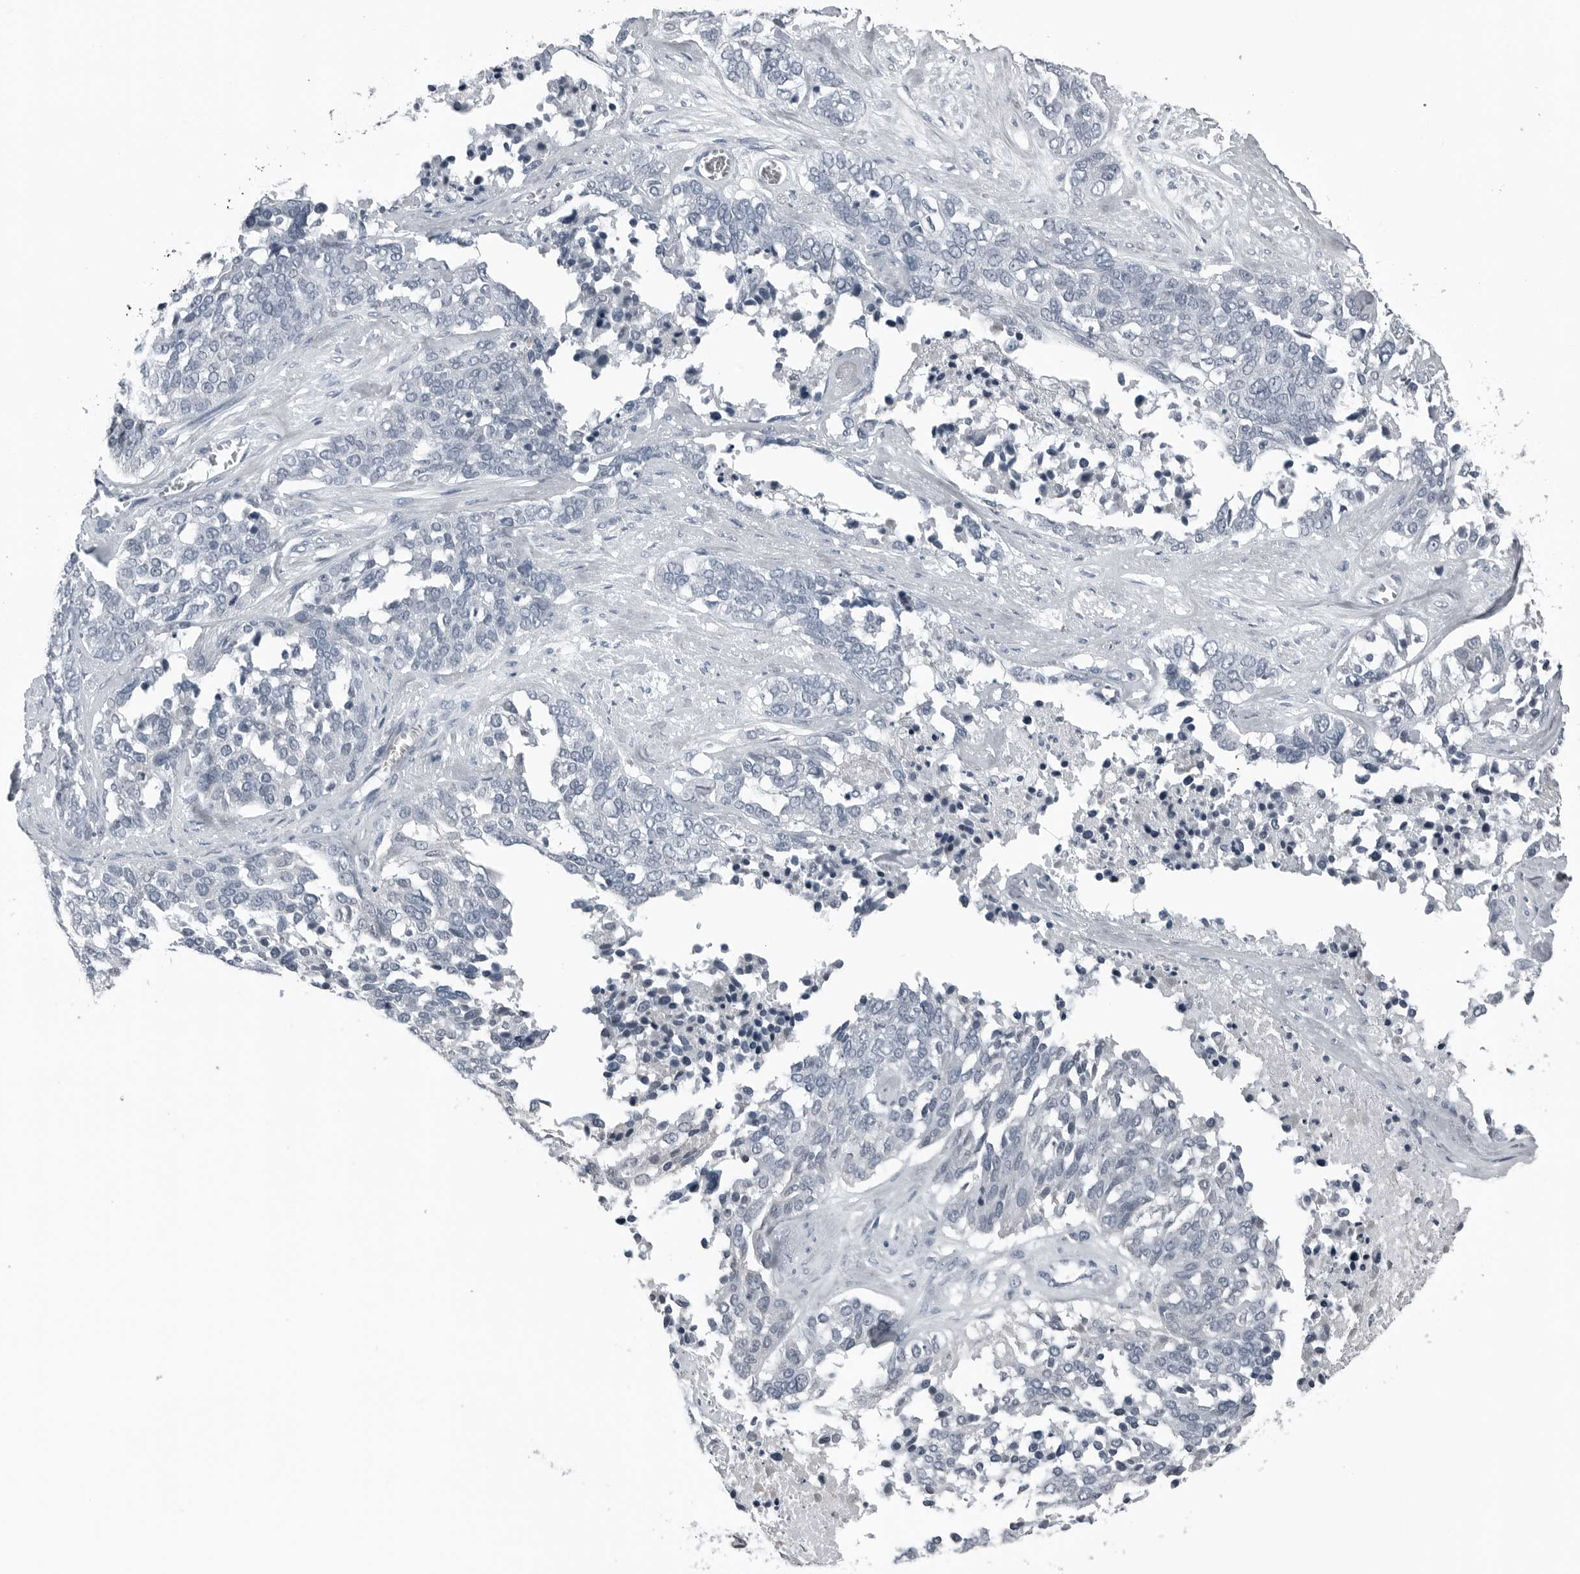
{"staining": {"intensity": "negative", "quantity": "none", "location": "none"}, "tissue": "ovarian cancer", "cell_type": "Tumor cells", "image_type": "cancer", "snomed": [{"axis": "morphology", "description": "Cystadenocarcinoma, serous, NOS"}, {"axis": "topography", "description": "Ovary"}], "caption": "A high-resolution image shows IHC staining of ovarian cancer, which demonstrates no significant expression in tumor cells.", "gene": "SPINK1", "patient": {"sex": "female", "age": 44}}